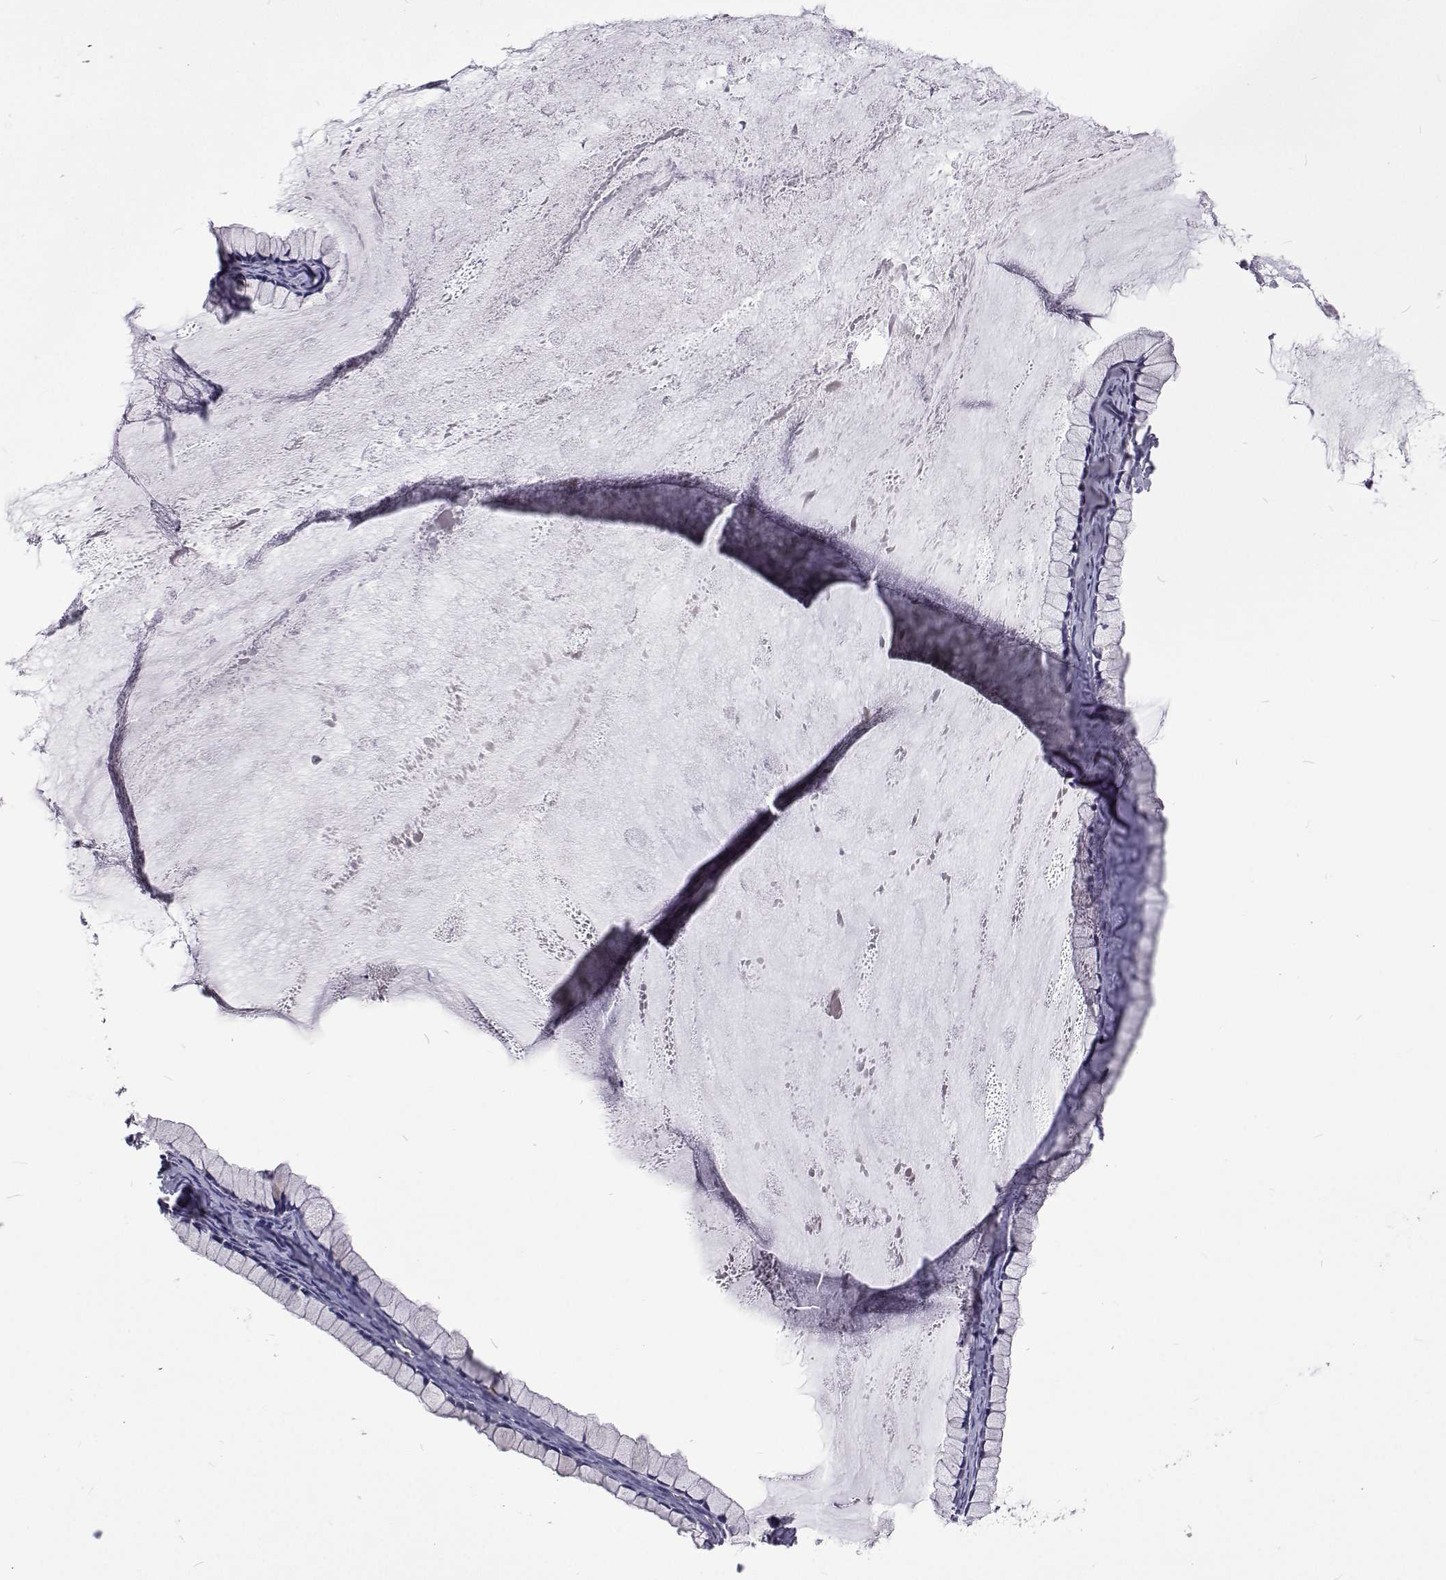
{"staining": {"intensity": "negative", "quantity": "none", "location": "none"}, "tissue": "ovarian cancer", "cell_type": "Tumor cells", "image_type": "cancer", "snomed": [{"axis": "morphology", "description": "Cystadenocarcinoma, mucinous, NOS"}, {"axis": "topography", "description": "Ovary"}], "caption": "Mucinous cystadenocarcinoma (ovarian) was stained to show a protein in brown. There is no significant positivity in tumor cells. (Stains: DAB (3,3'-diaminobenzidine) immunohistochemistry (IHC) with hematoxylin counter stain, Microscopy: brightfield microscopy at high magnification).", "gene": "NPR3", "patient": {"sex": "female", "age": 41}}